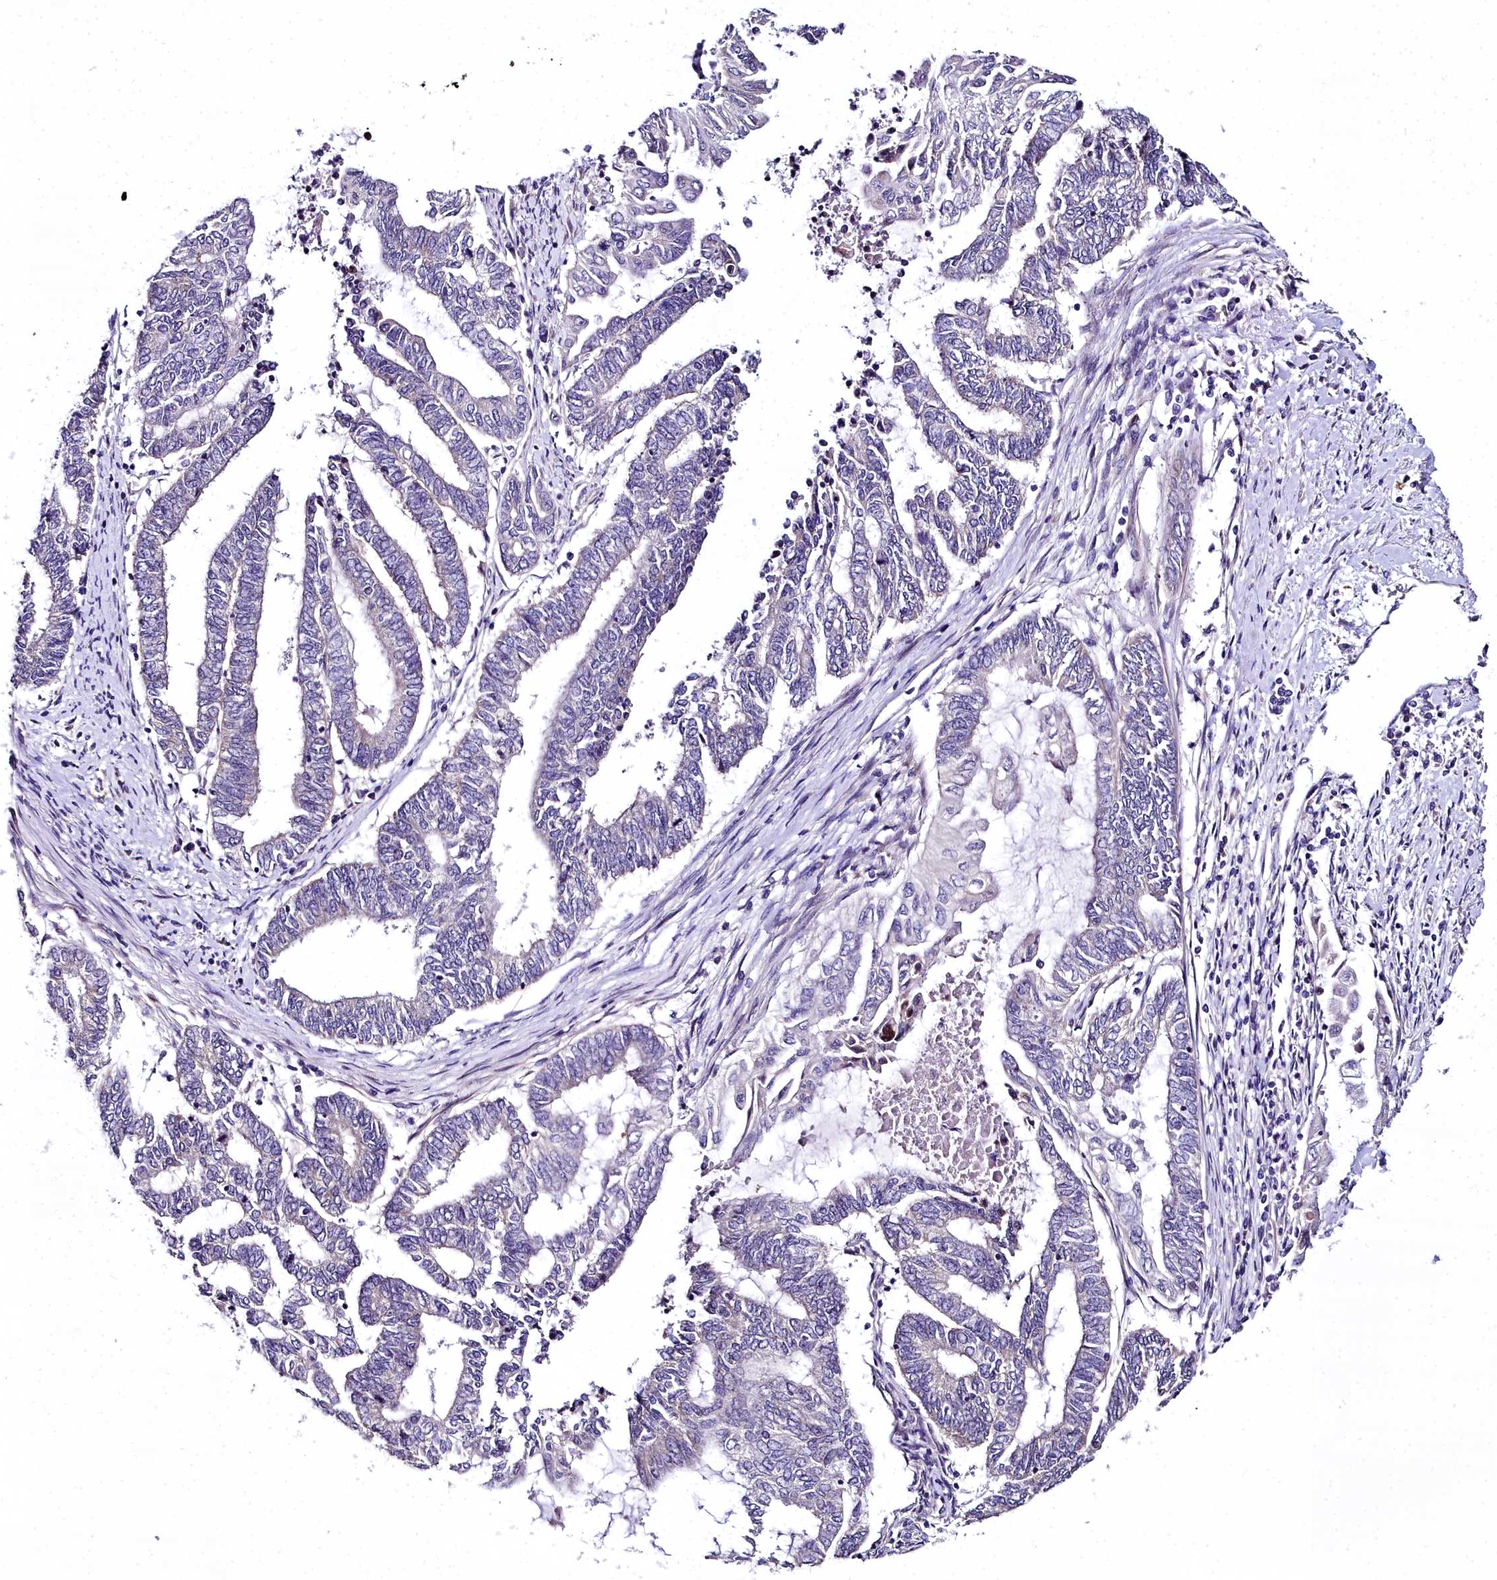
{"staining": {"intensity": "negative", "quantity": "none", "location": "none"}, "tissue": "endometrial cancer", "cell_type": "Tumor cells", "image_type": "cancer", "snomed": [{"axis": "morphology", "description": "Adenocarcinoma, NOS"}, {"axis": "topography", "description": "Uterus"}, {"axis": "topography", "description": "Endometrium"}], "caption": "Immunohistochemical staining of endometrial cancer (adenocarcinoma) exhibits no significant positivity in tumor cells.", "gene": "AP1M1", "patient": {"sex": "female", "age": 70}}